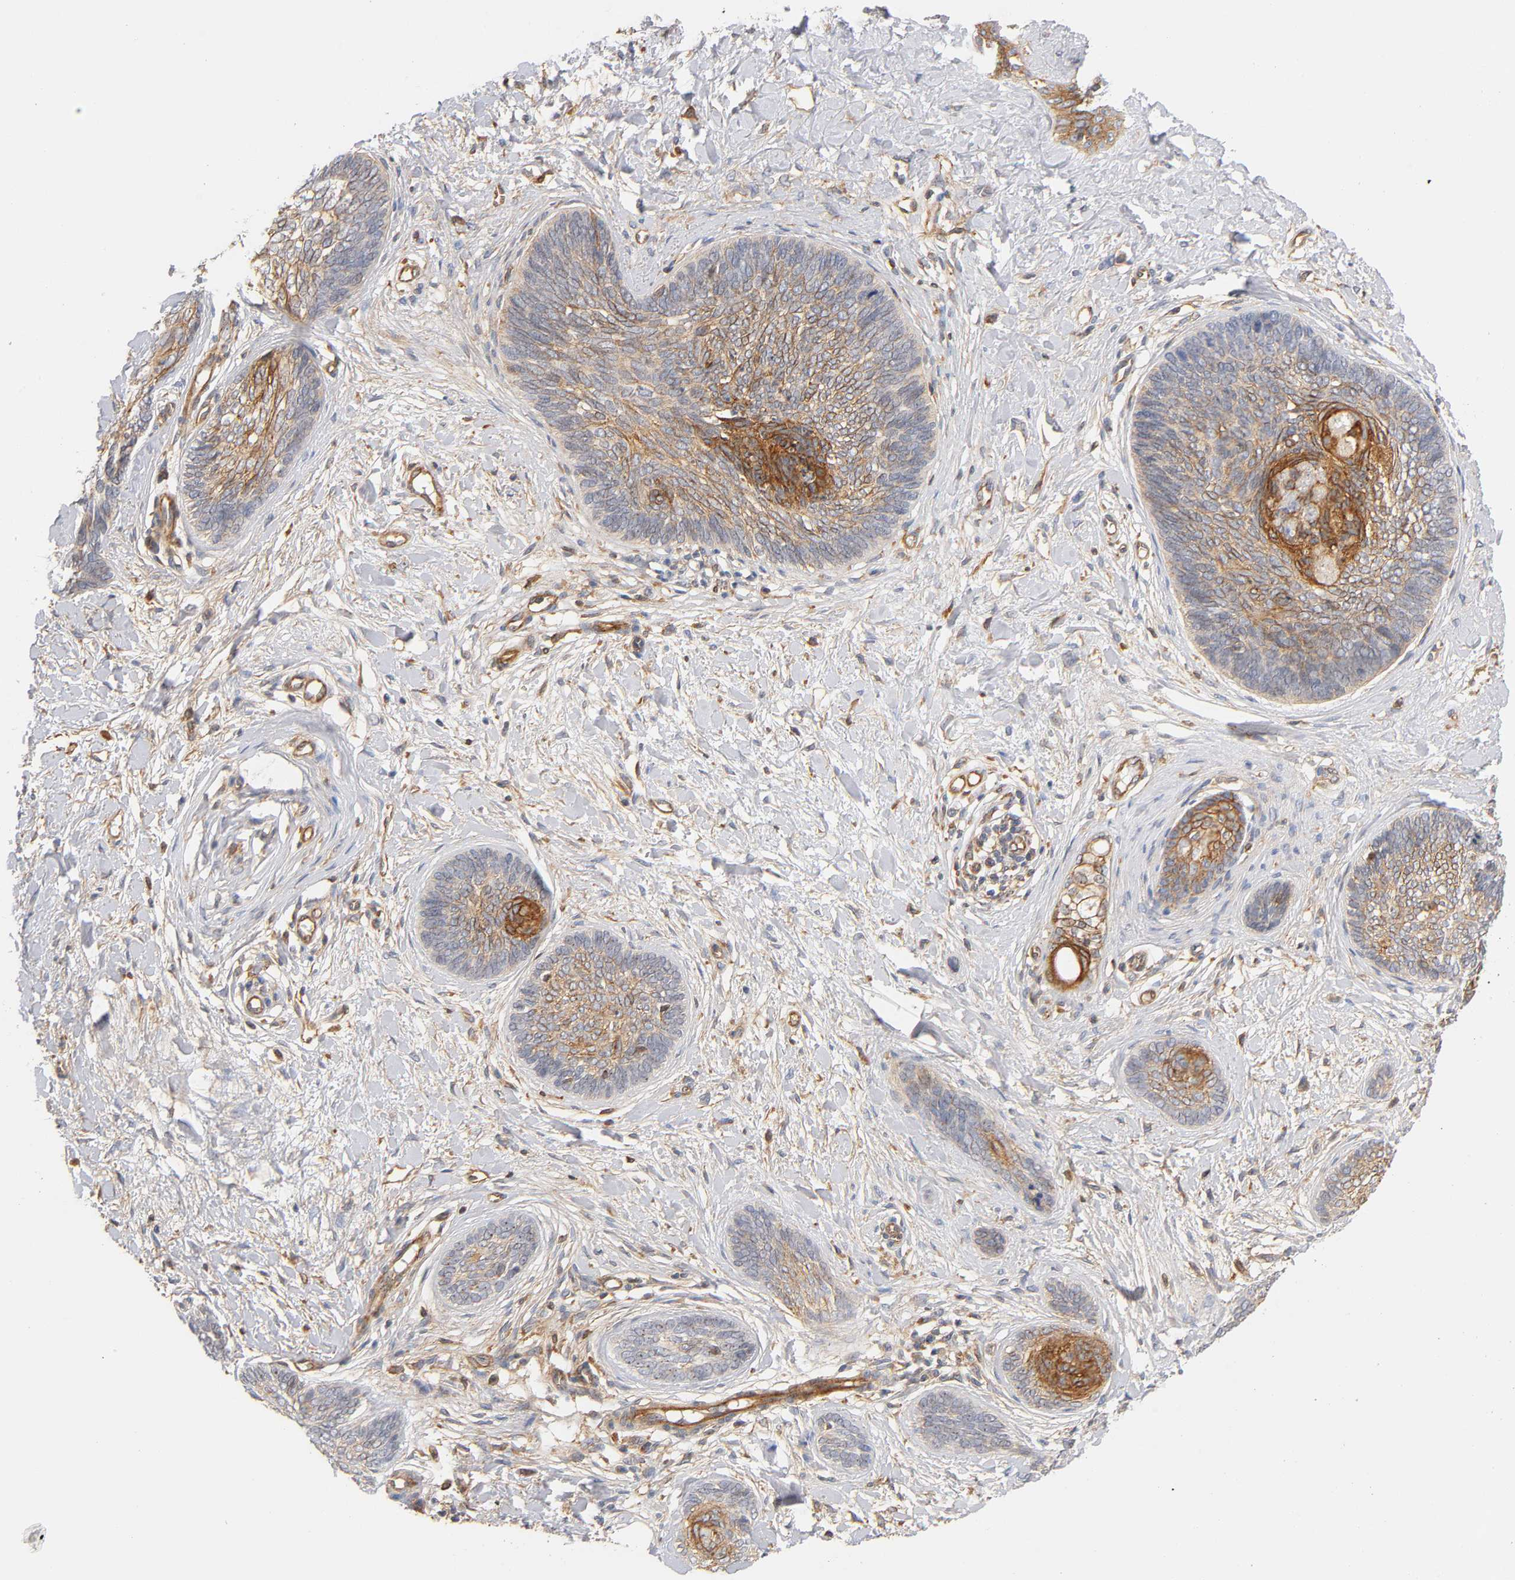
{"staining": {"intensity": "moderate", "quantity": ">75%", "location": "cytoplasmic/membranous"}, "tissue": "skin cancer", "cell_type": "Tumor cells", "image_type": "cancer", "snomed": [{"axis": "morphology", "description": "Basal cell carcinoma"}, {"axis": "topography", "description": "Skin"}], "caption": "IHC of human basal cell carcinoma (skin) displays medium levels of moderate cytoplasmic/membranous positivity in about >75% of tumor cells.", "gene": "PLD1", "patient": {"sex": "female", "age": 81}}